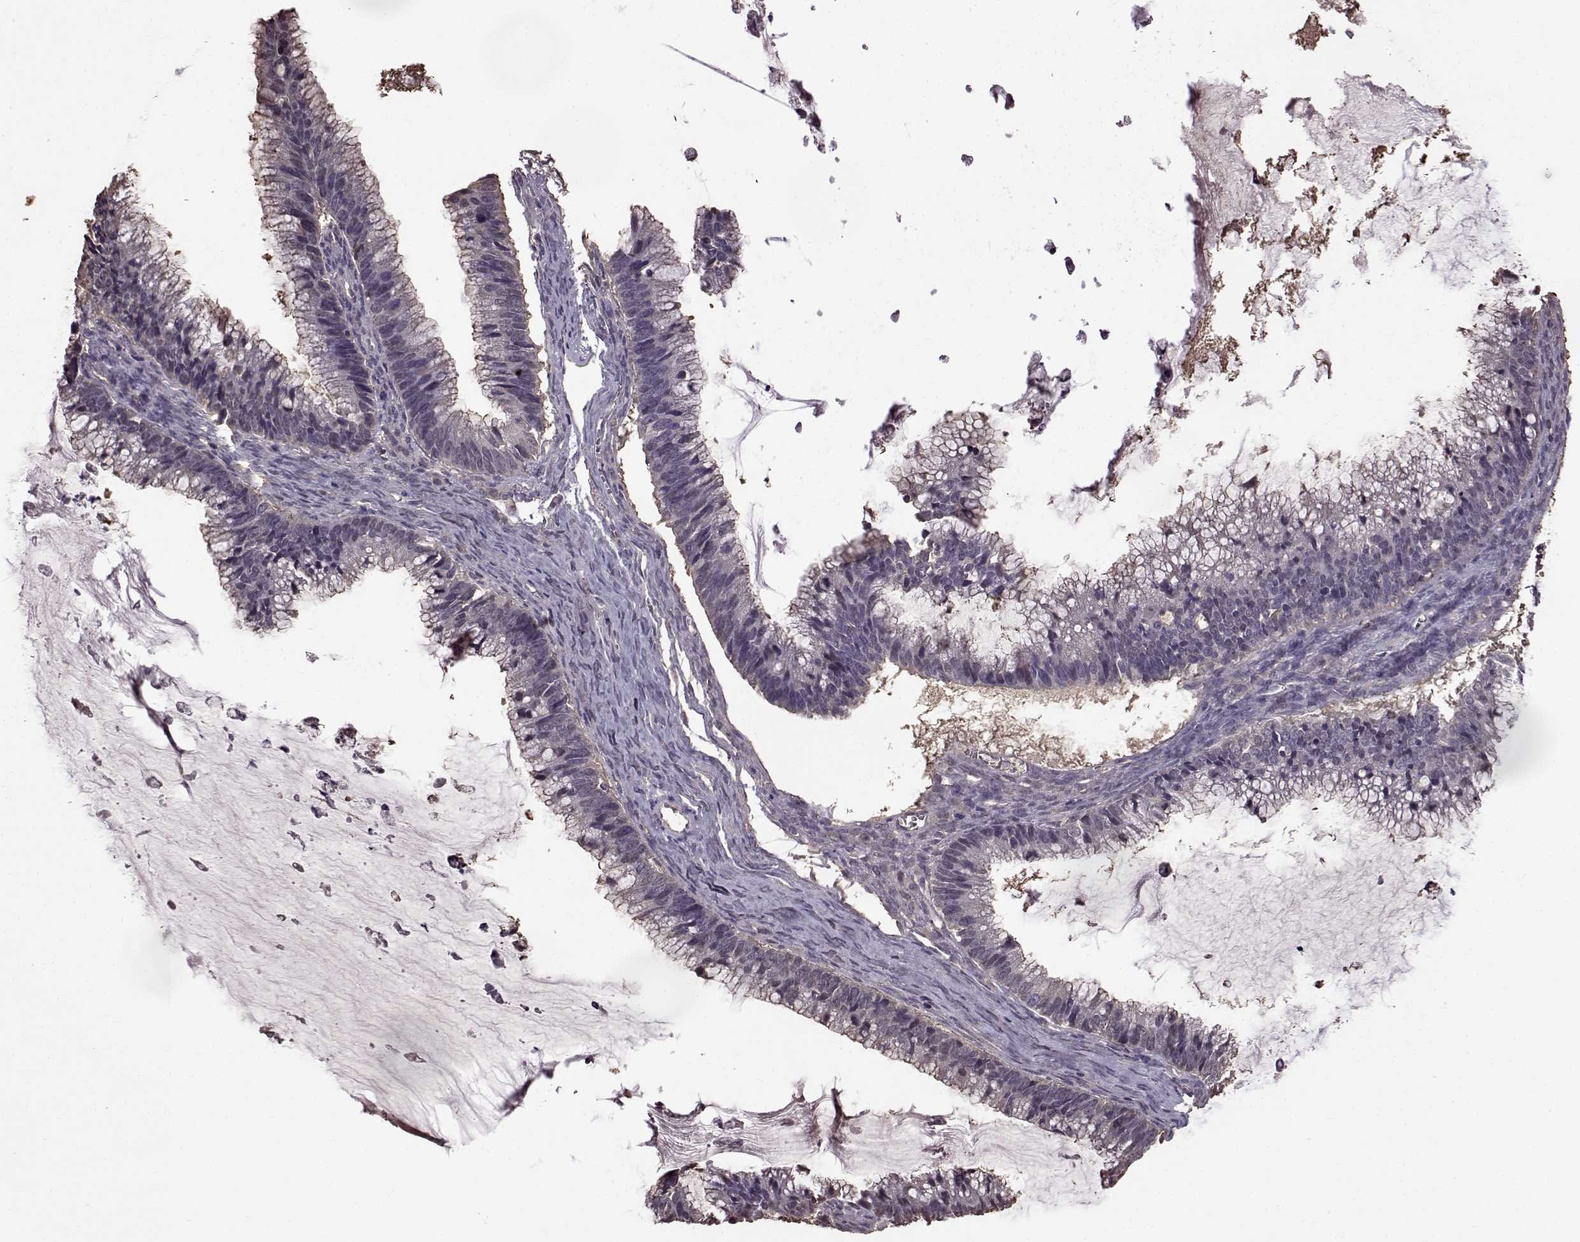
{"staining": {"intensity": "negative", "quantity": "none", "location": "none"}, "tissue": "ovarian cancer", "cell_type": "Tumor cells", "image_type": "cancer", "snomed": [{"axis": "morphology", "description": "Cystadenocarcinoma, mucinous, NOS"}, {"axis": "topography", "description": "Ovary"}], "caption": "An immunohistochemistry micrograph of ovarian cancer (mucinous cystadenocarcinoma) is shown. There is no staining in tumor cells of ovarian cancer (mucinous cystadenocarcinoma).", "gene": "NME1-NME2", "patient": {"sex": "female", "age": 38}}